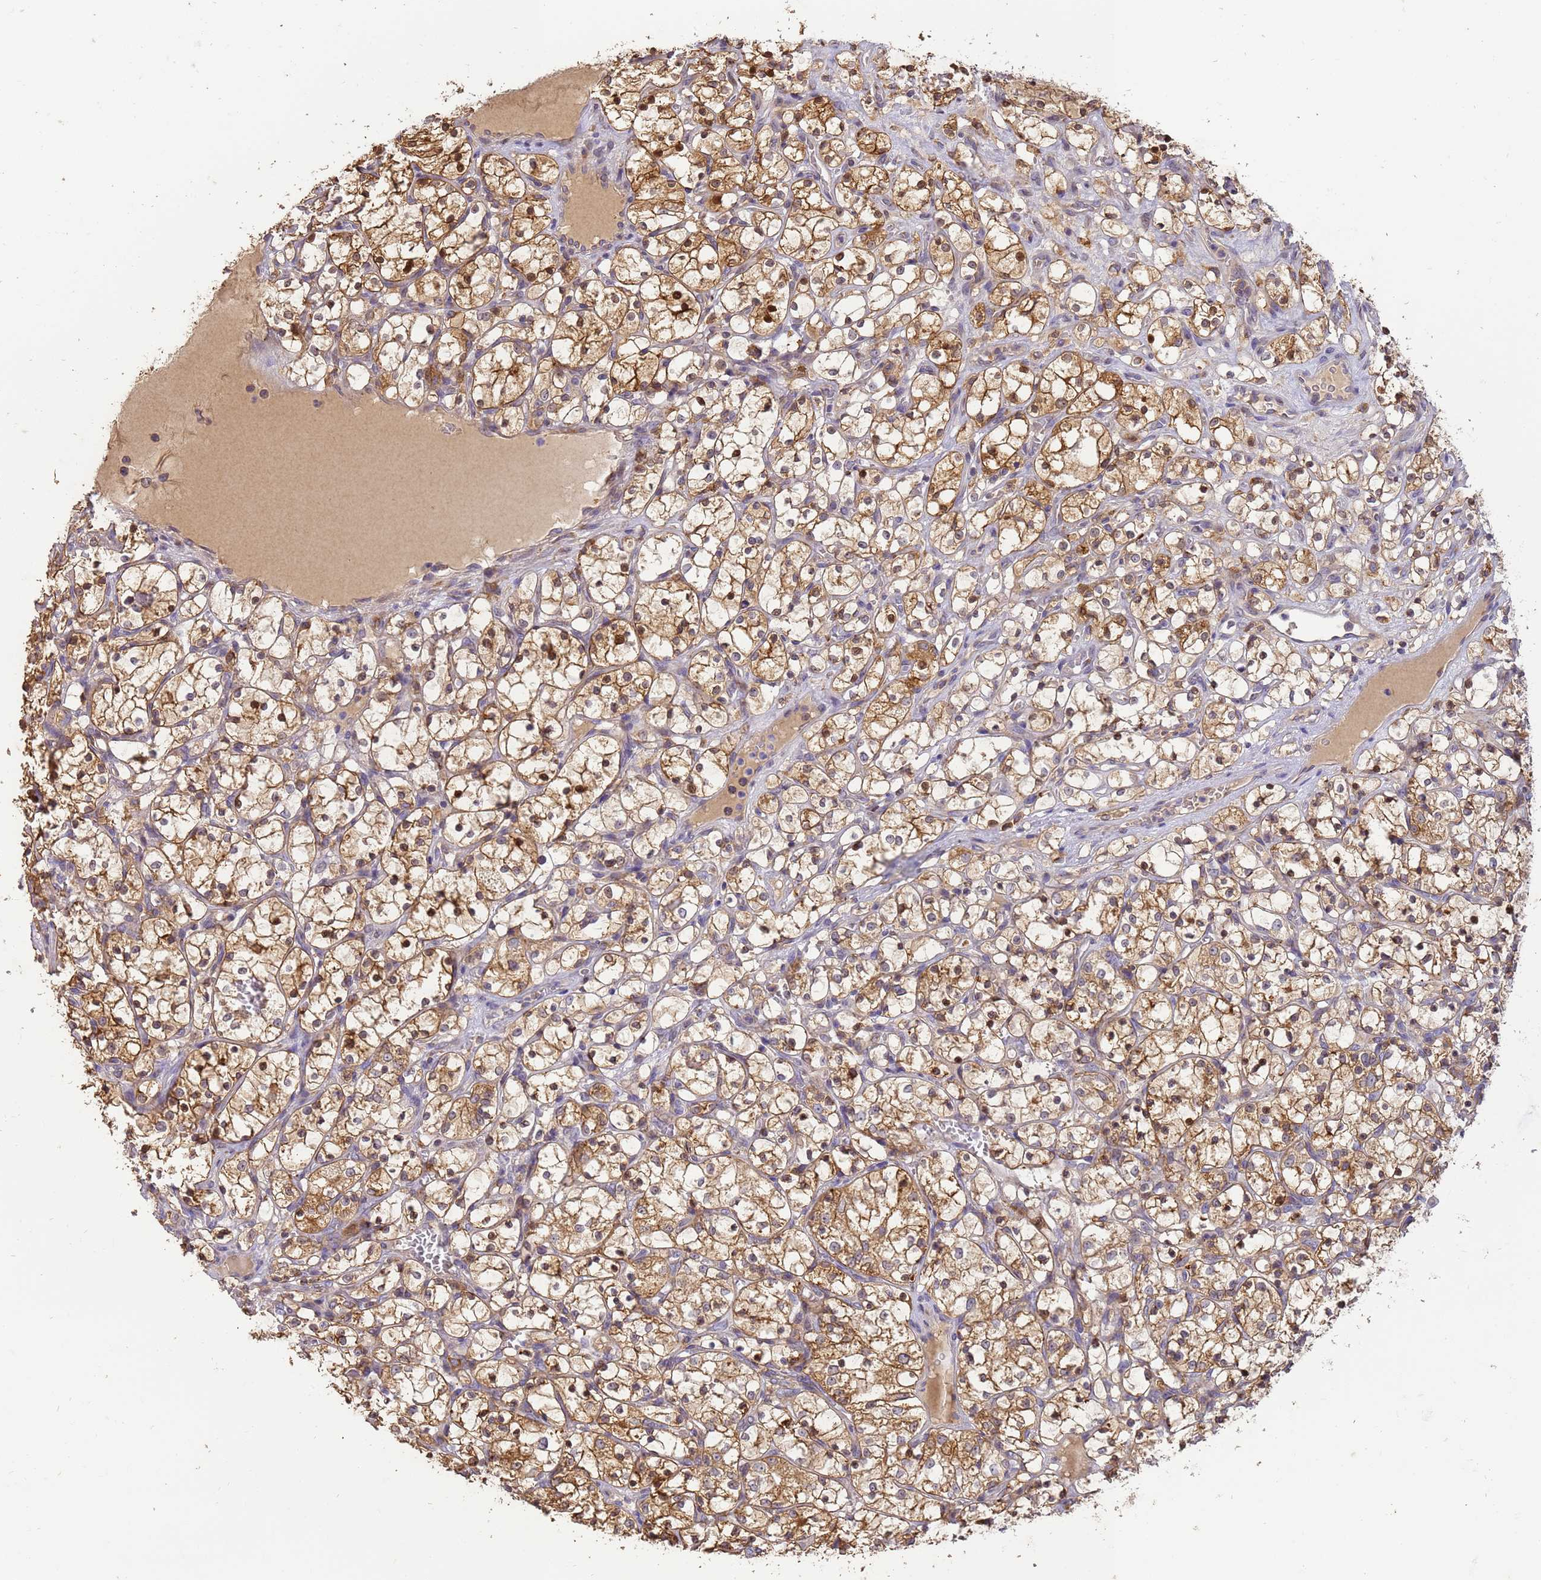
{"staining": {"intensity": "moderate", "quantity": ">75%", "location": "cytoplasmic/membranous"}, "tissue": "renal cancer", "cell_type": "Tumor cells", "image_type": "cancer", "snomed": [{"axis": "morphology", "description": "Adenocarcinoma, NOS"}, {"axis": "topography", "description": "Kidney"}], "caption": "An IHC histopathology image of neoplastic tissue is shown. Protein staining in brown highlights moderate cytoplasmic/membranous positivity in adenocarcinoma (renal) within tumor cells. The staining was performed using DAB to visualize the protein expression in brown, while the nuclei were stained in blue with hematoxylin (Magnification: 20x).", "gene": "M6PR", "patient": {"sex": "female", "age": 69}}